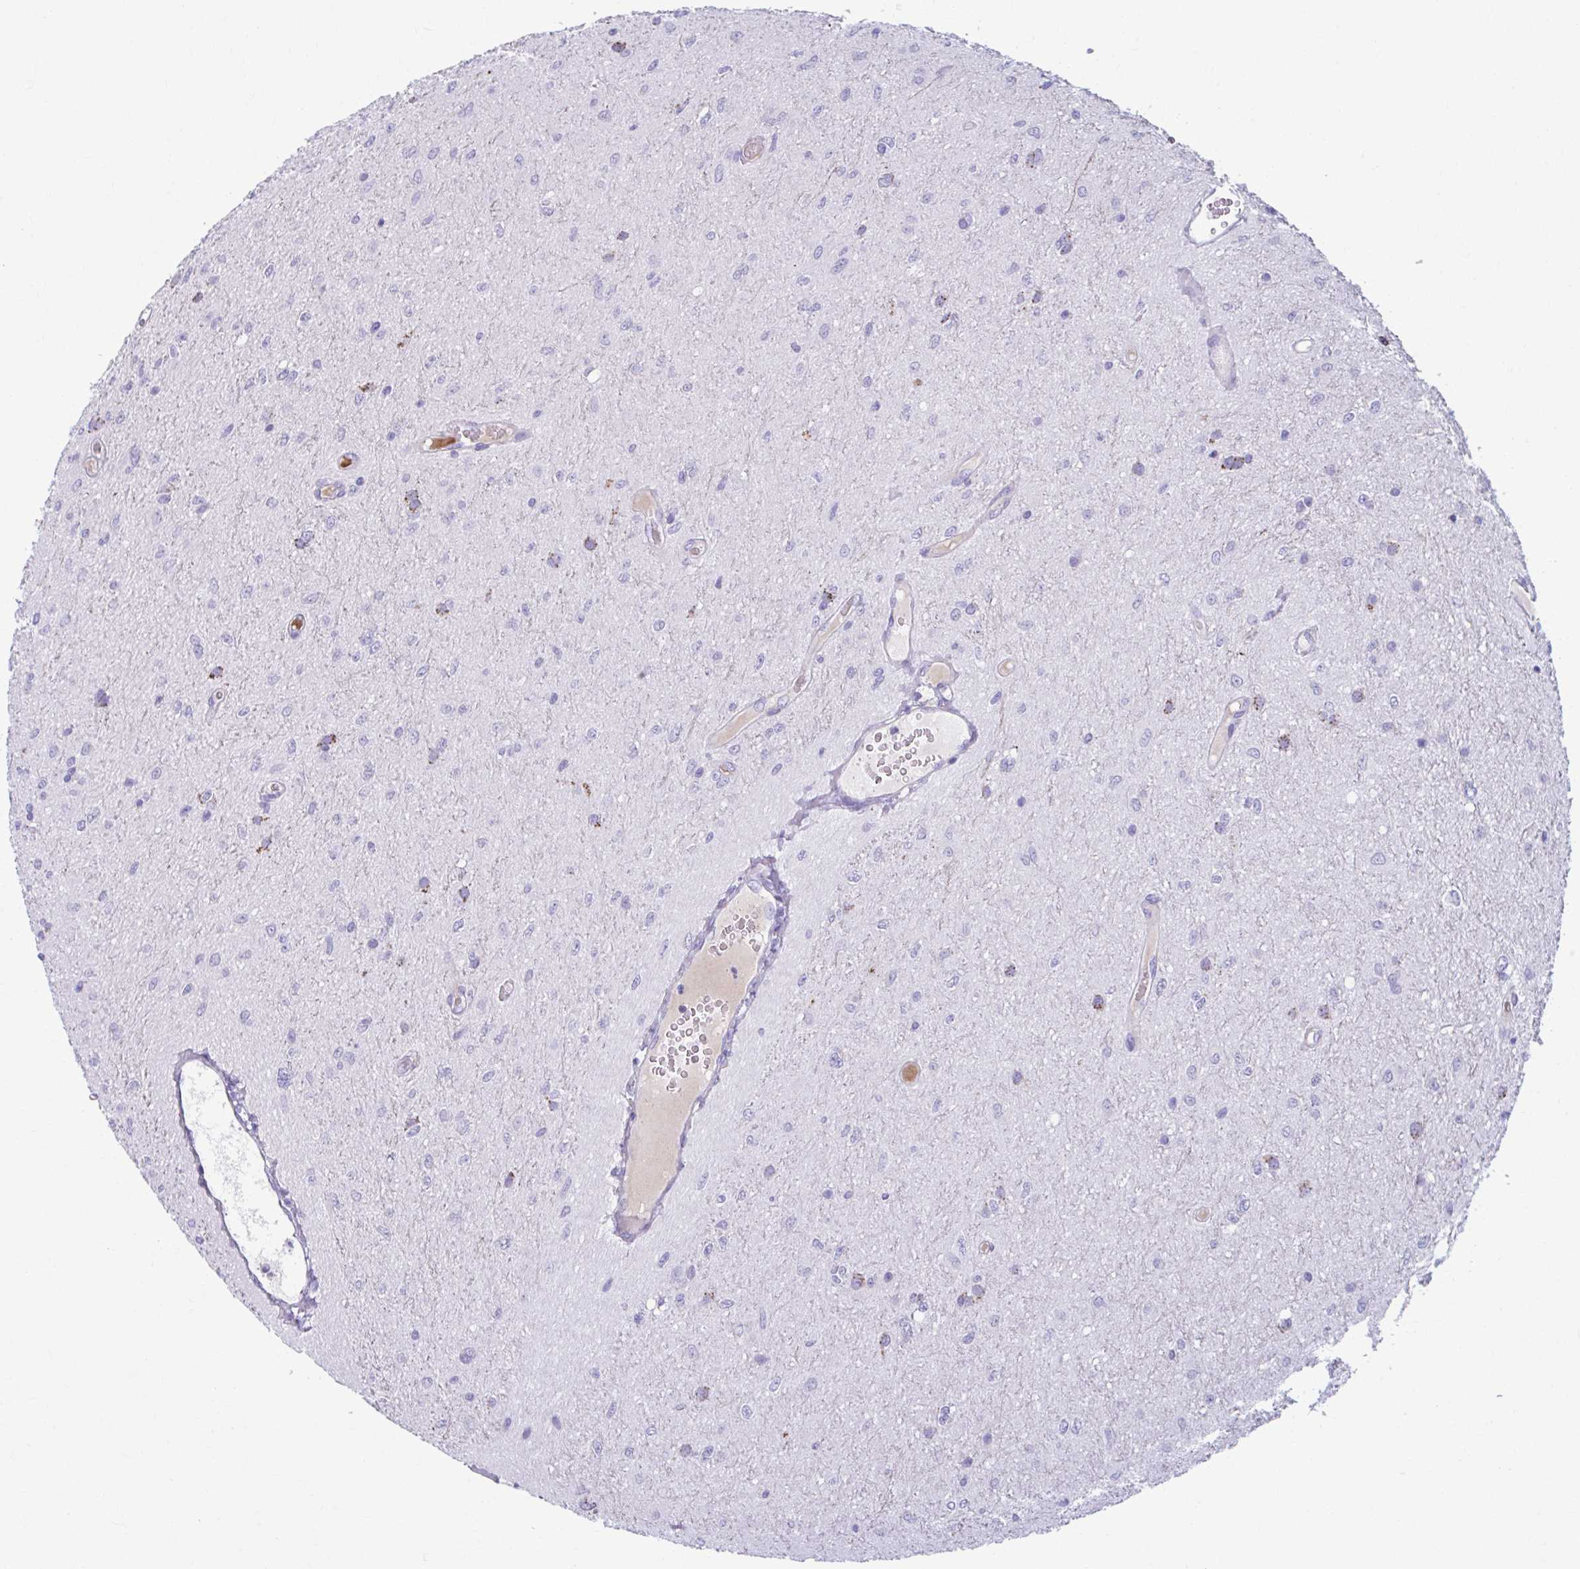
{"staining": {"intensity": "negative", "quantity": "none", "location": "none"}, "tissue": "glioma", "cell_type": "Tumor cells", "image_type": "cancer", "snomed": [{"axis": "morphology", "description": "Glioma, malignant, Low grade"}, {"axis": "topography", "description": "Cerebellum"}], "caption": "IHC histopathology image of low-grade glioma (malignant) stained for a protein (brown), which reveals no expression in tumor cells.", "gene": "C12orf71", "patient": {"sex": "female", "age": 5}}